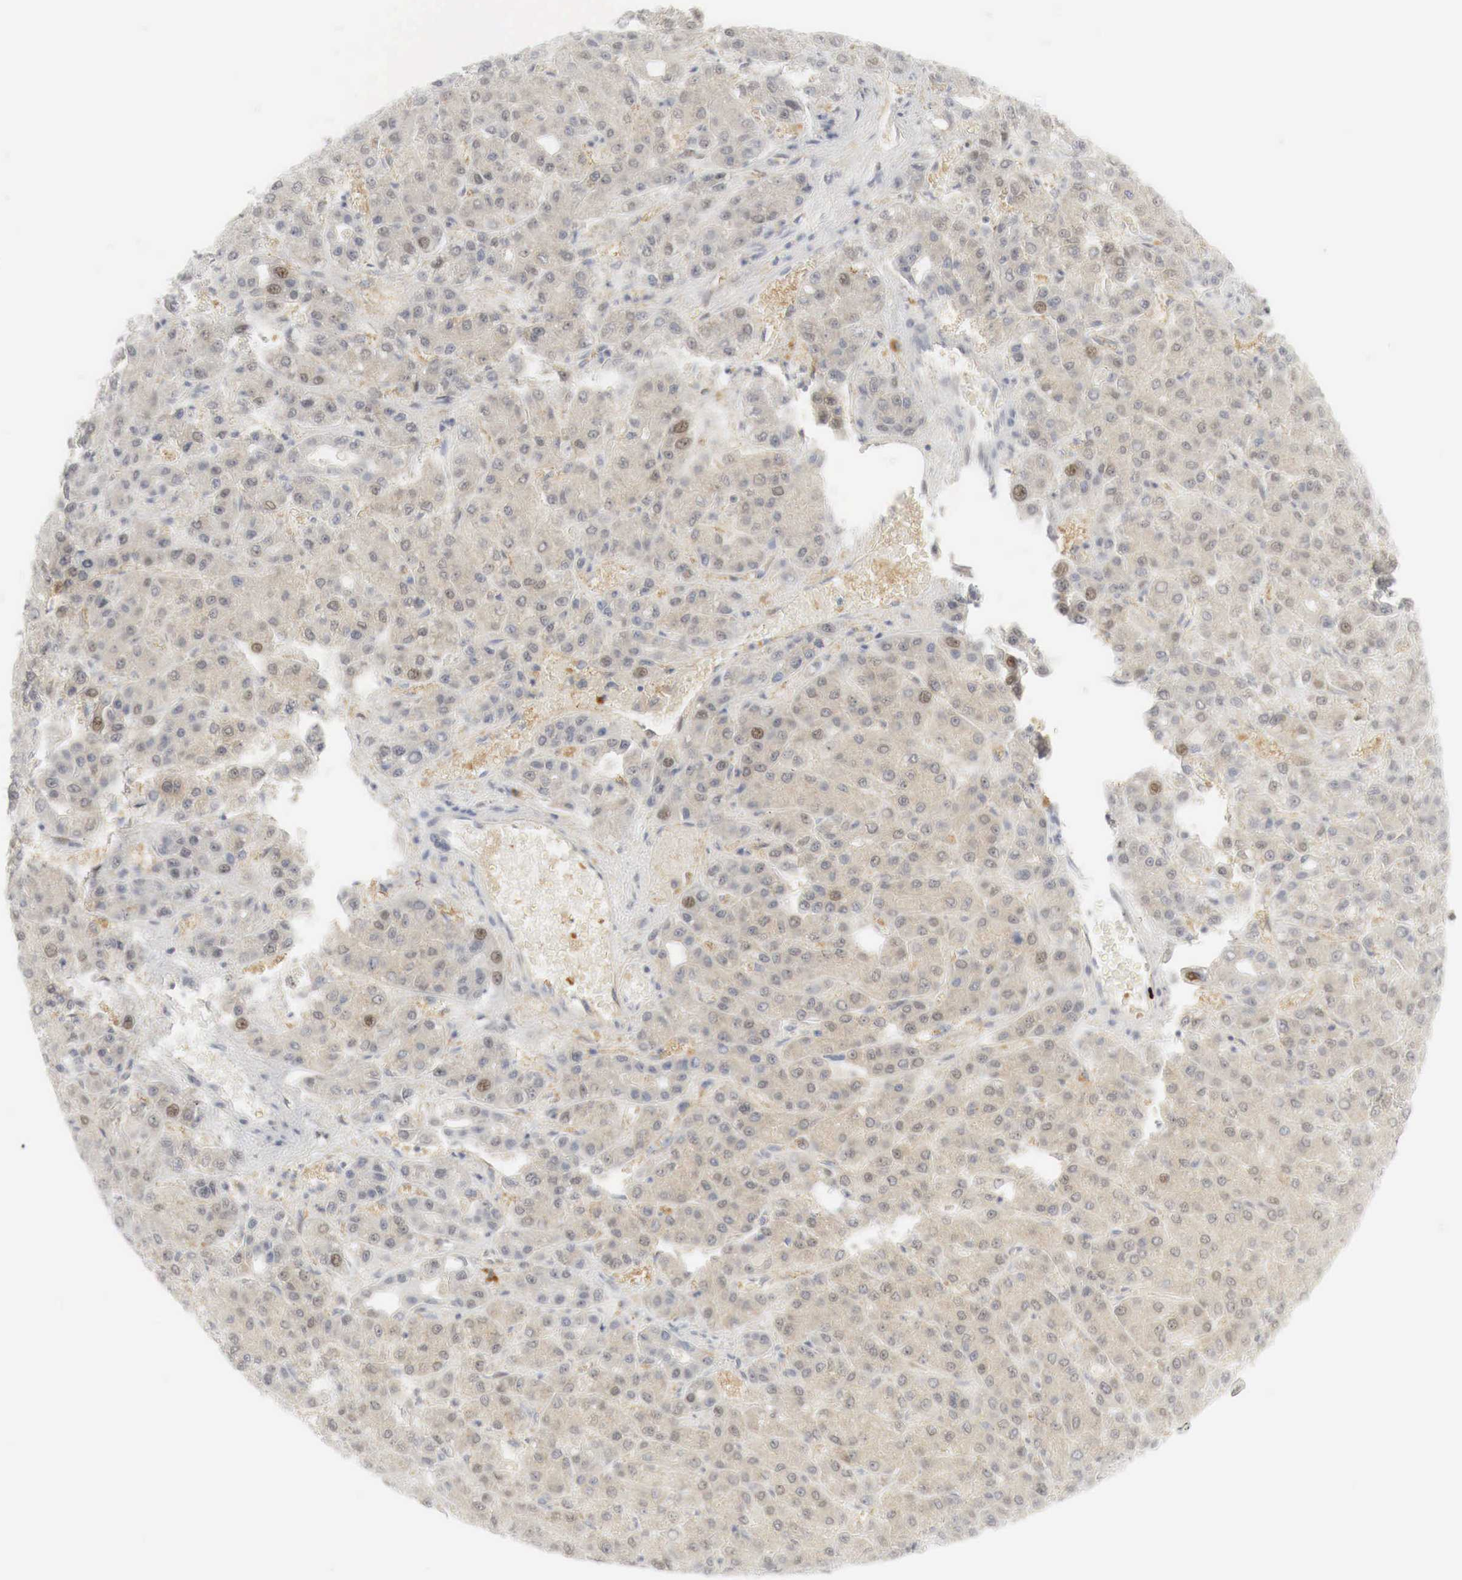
{"staining": {"intensity": "moderate", "quantity": "25%-75%", "location": "cytoplasmic/membranous"}, "tissue": "liver cancer", "cell_type": "Tumor cells", "image_type": "cancer", "snomed": [{"axis": "morphology", "description": "Carcinoma, Hepatocellular, NOS"}, {"axis": "topography", "description": "Liver"}], "caption": "This is an image of immunohistochemistry (IHC) staining of liver cancer, which shows moderate positivity in the cytoplasmic/membranous of tumor cells.", "gene": "MYC", "patient": {"sex": "male", "age": 69}}